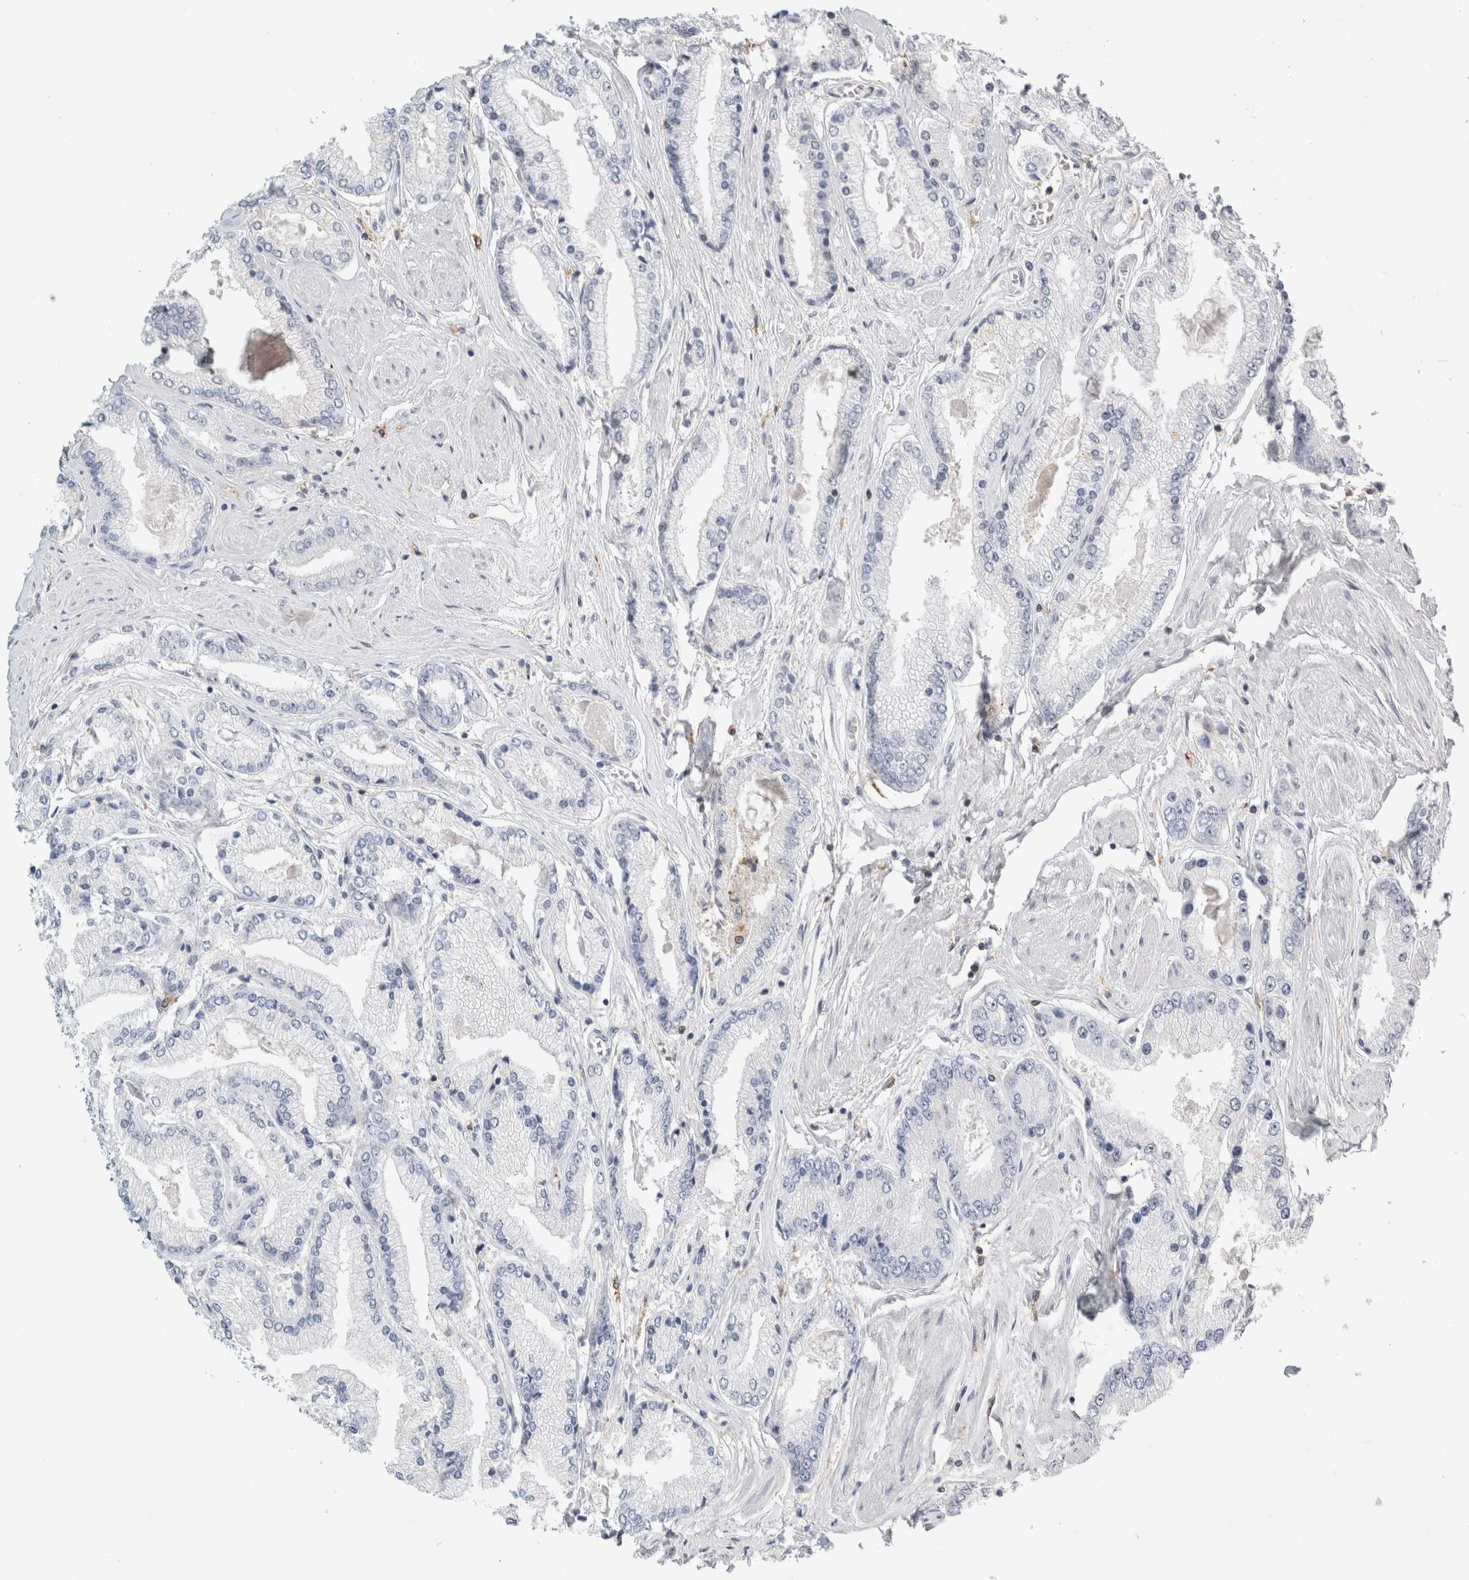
{"staining": {"intensity": "negative", "quantity": "none", "location": "none"}, "tissue": "prostate cancer", "cell_type": "Tumor cells", "image_type": "cancer", "snomed": [{"axis": "morphology", "description": "Adenocarcinoma, High grade"}, {"axis": "topography", "description": "Prostate"}], "caption": "Immunohistochemistry (IHC) image of adenocarcinoma (high-grade) (prostate) stained for a protein (brown), which exhibits no staining in tumor cells.", "gene": "P2RY2", "patient": {"sex": "male", "age": 59}}